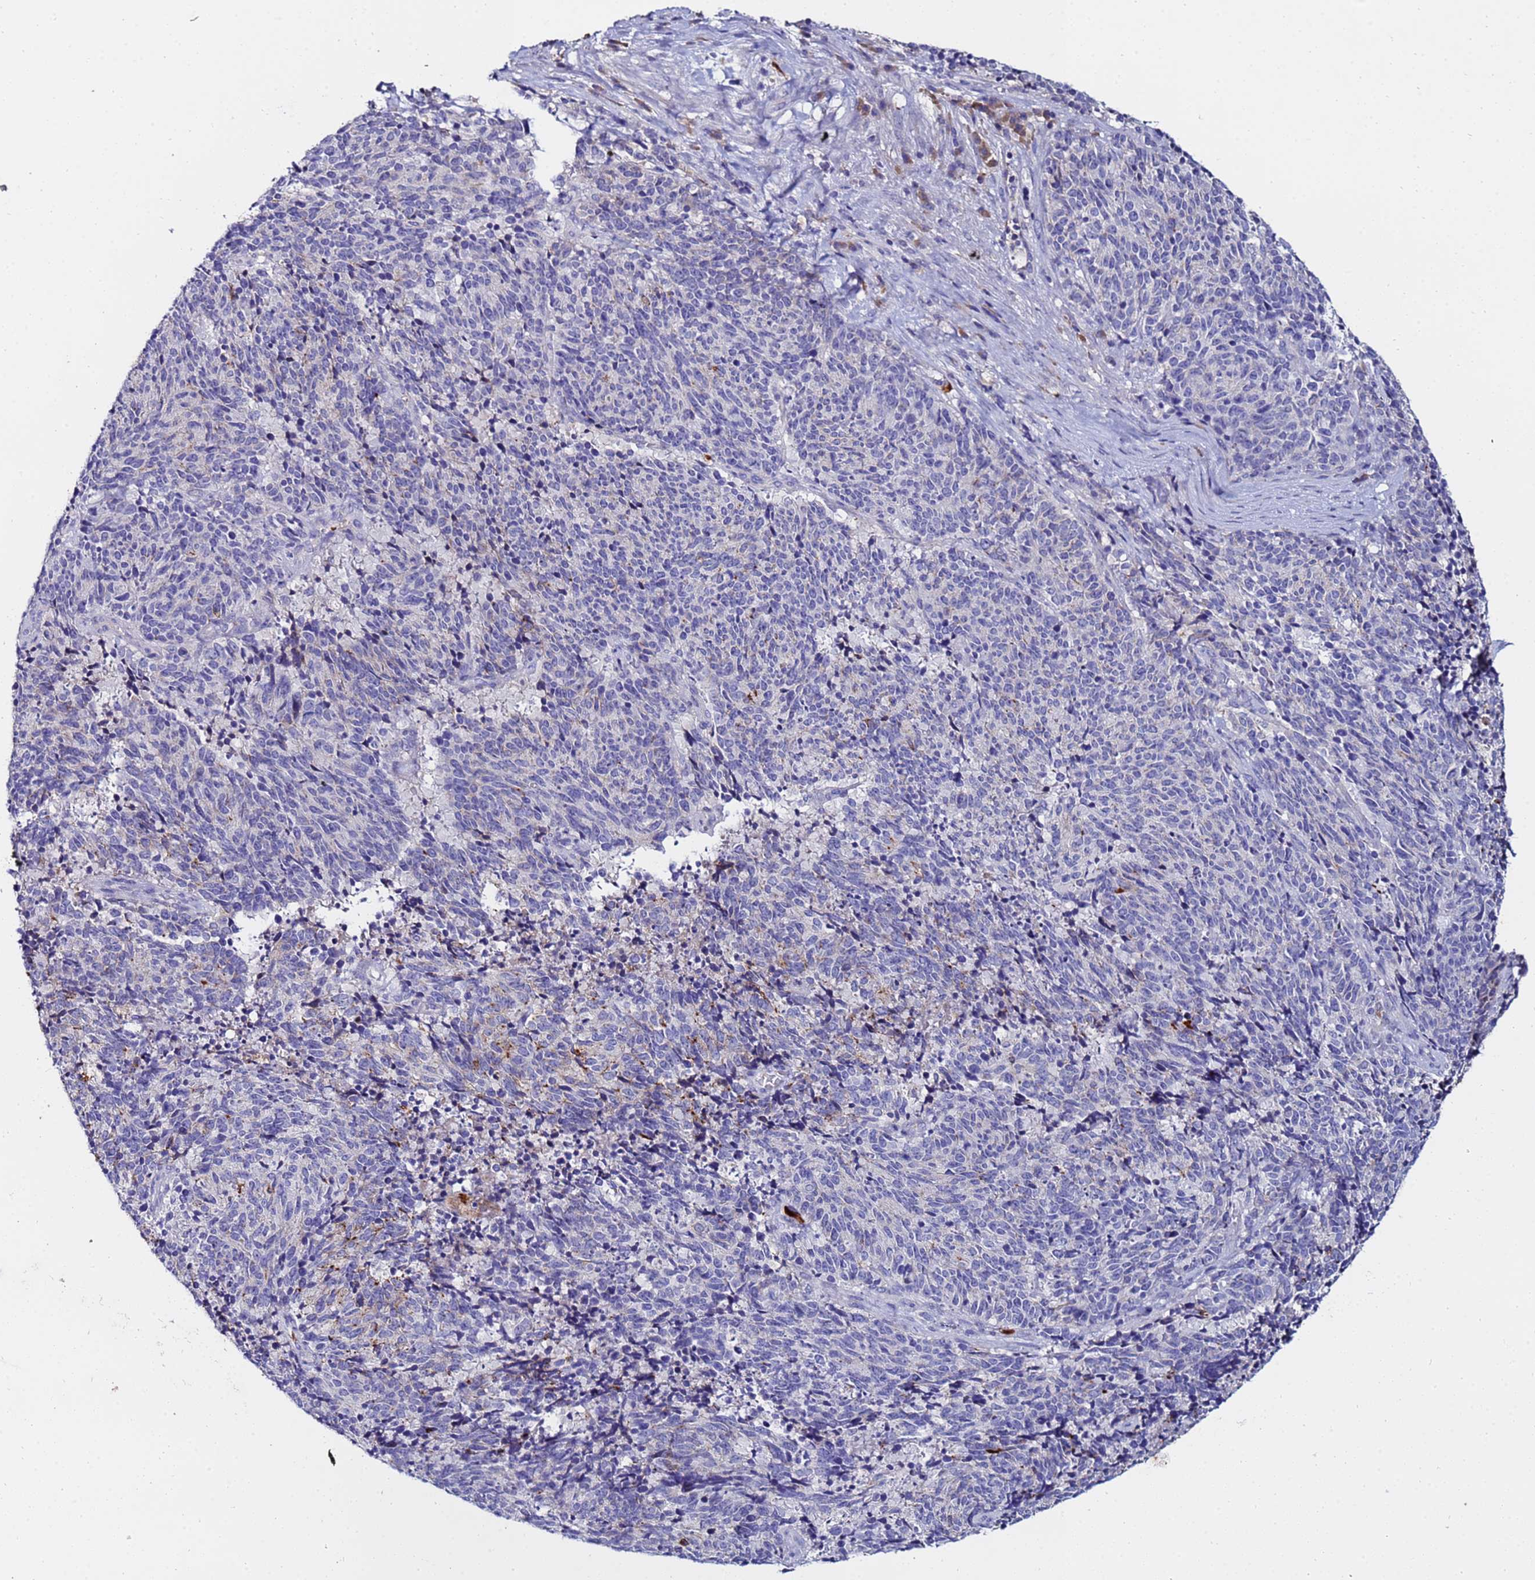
{"staining": {"intensity": "negative", "quantity": "none", "location": "none"}, "tissue": "cervical cancer", "cell_type": "Tumor cells", "image_type": "cancer", "snomed": [{"axis": "morphology", "description": "Squamous cell carcinoma, NOS"}, {"axis": "topography", "description": "Cervix"}], "caption": "Protein analysis of cervical cancer reveals no significant positivity in tumor cells. (DAB immunohistochemistry visualized using brightfield microscopy, high magnification).", "gene": "TUBAL3", "patient": {"sex": "female", "age": 29}}